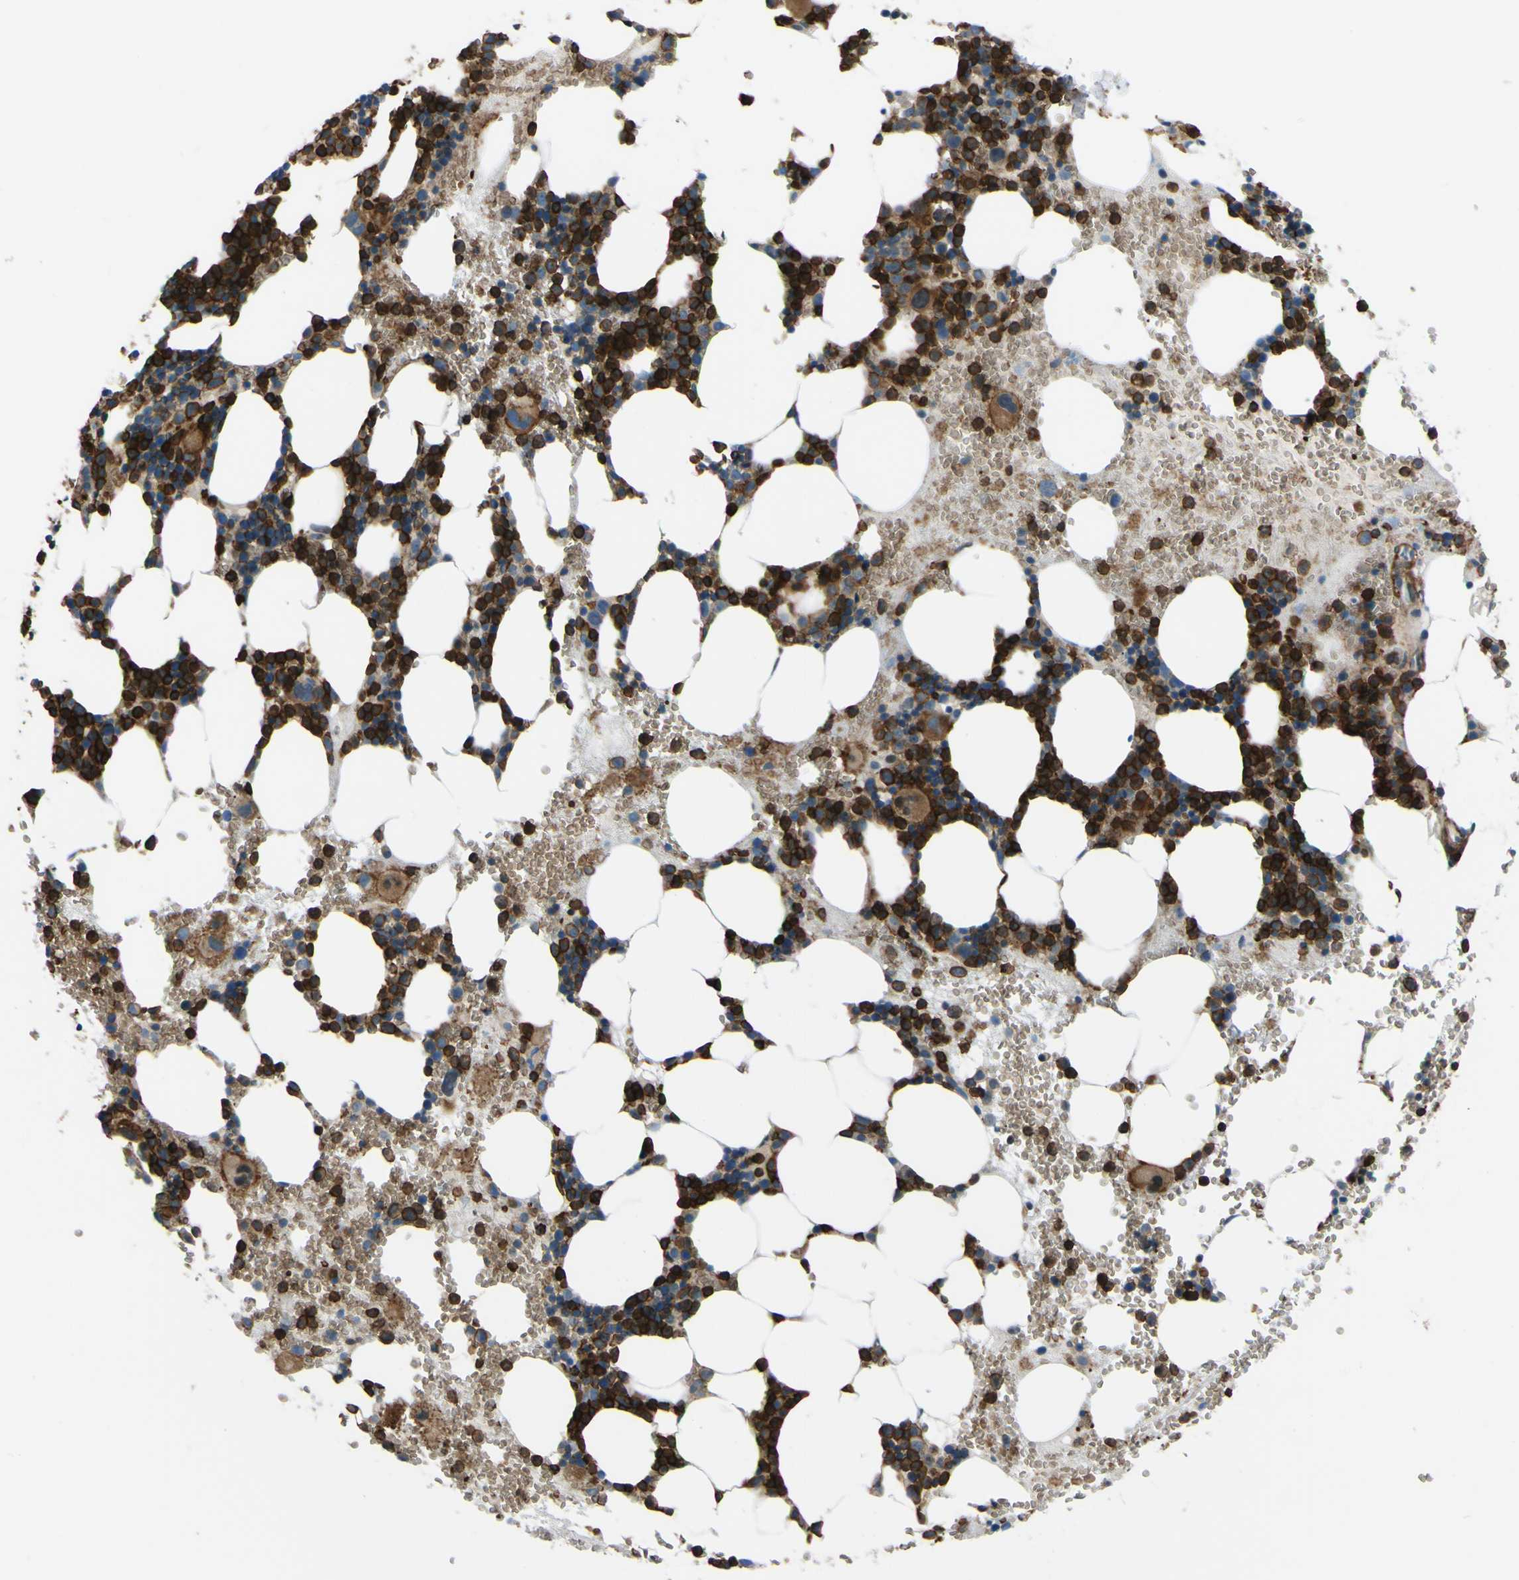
{"staining": {"intensity": "strong", "quantity": ">75%", "location": "cytoplasmic/membranous"}, "tissue": "bone marrow", "cell_type": "Hematopoietic cells", "image_type": "normal", "snomed": [{"axis": "morphology", "description": "Normal tissue, NOS"}, {"axis": "morphology", "description": "Inflammation, NOS"}, {"axis": "topography", "description": "Bone marrow"}], "caption": "Normal bone marrow reveals strong cytoplasmic/membranous expression in about >75% of hematopoietic cells The staining was performed using DAB, with brown indicating positive protein expression. Nuclei are stained blue with hematoxylin..", "gene": "PCDHB5", "patient": {"sex": "female", "age": 76}}